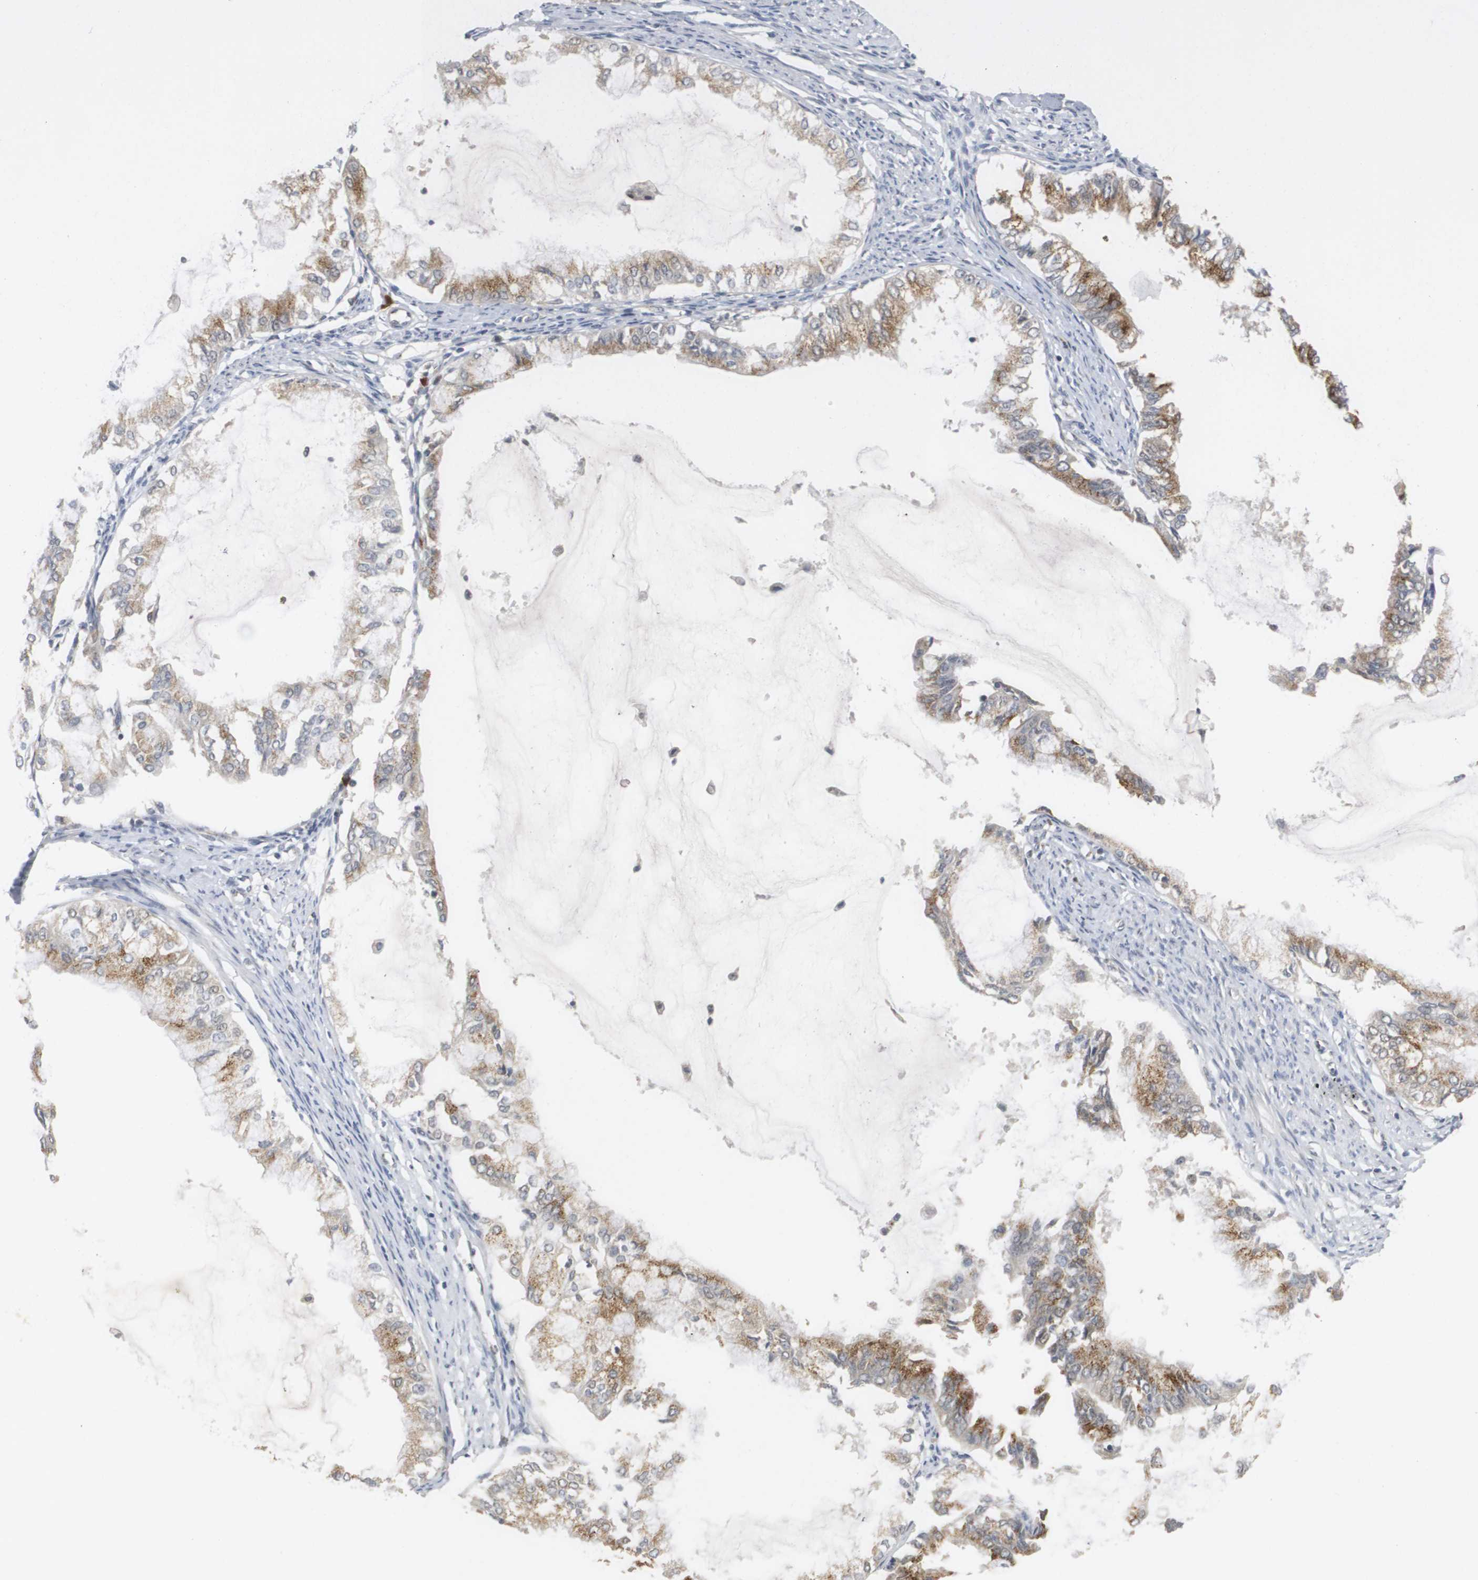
{"staining": {"intensity": "moderate", "quantity": ">75%", "location": "cytoplasmic/membranous"}, "tissue": "endometrial cancer", "cell_type": "Tumor cells", "image_type": "cancer", "snomed": [{"axis": "morphology", "description": "Adenocarcinoma, NOS"}, {"axis": "topography", "description": "Endometrium"}], "caption": "Adenocarcinoma (endometrial) stained with DAB IHC demonstrates medium levels of moderate cytoplasmic/membranous staining in about >75% of tumor cells.", "gene": "ZFPL1", "patient": {"sex": "female", "age": 86}}